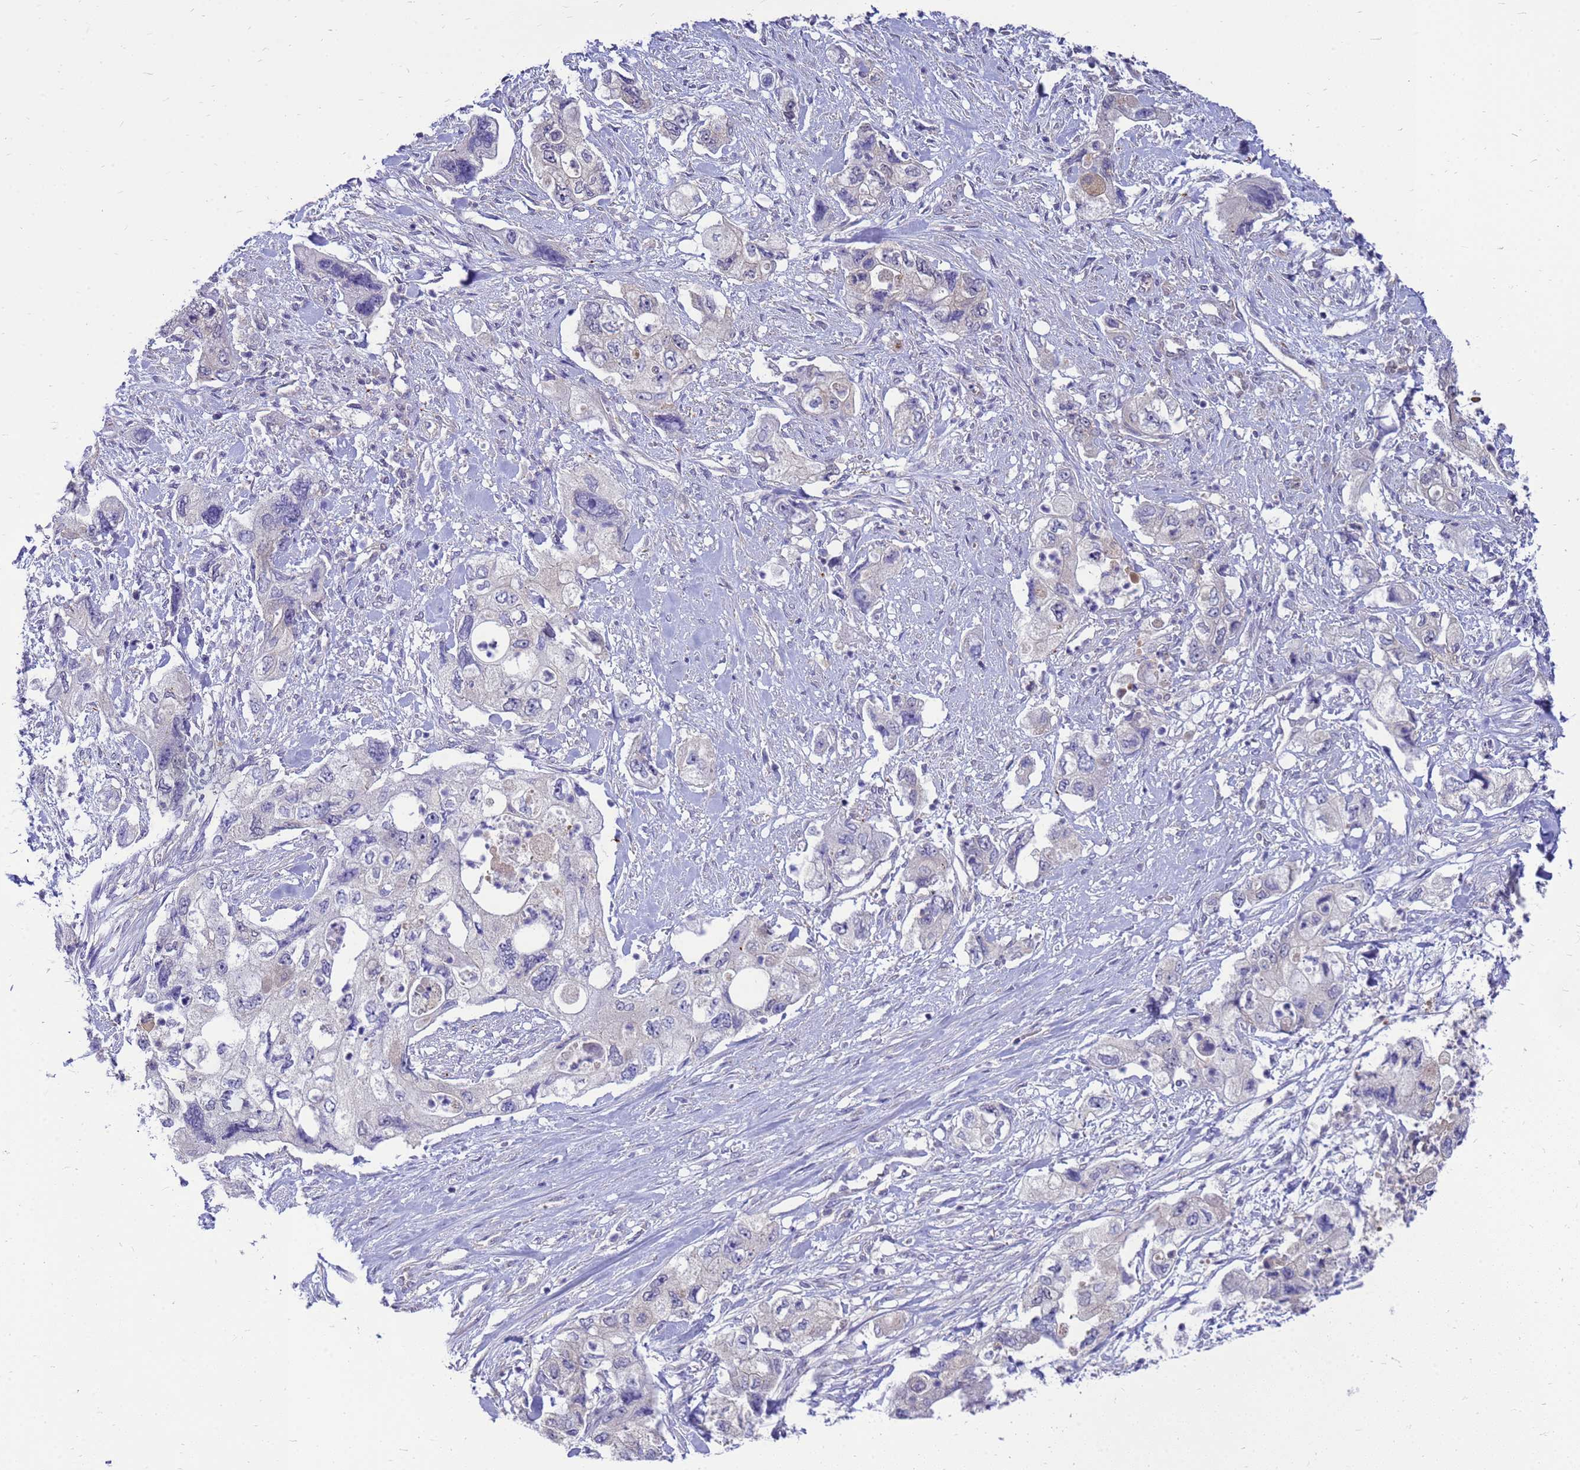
{"staining": {"intensity": "negative", "quantity": "none", "location": "none"}, "tissue": "pancreatic cancer", "cell_type": "Tumor cells", "image_type": "cancer", "snomed": [{"axis": "morphology", "description": "Adenocarcinoma, NOS"}, {"axis": "topography", "description": "Pancreas"}], "caption": "Tumor cells are negative for brown protein staining in pancreatic adenocarcinoma.", "gene": "ENOPH1", "patient": {"sex": "female", "age": 73}}